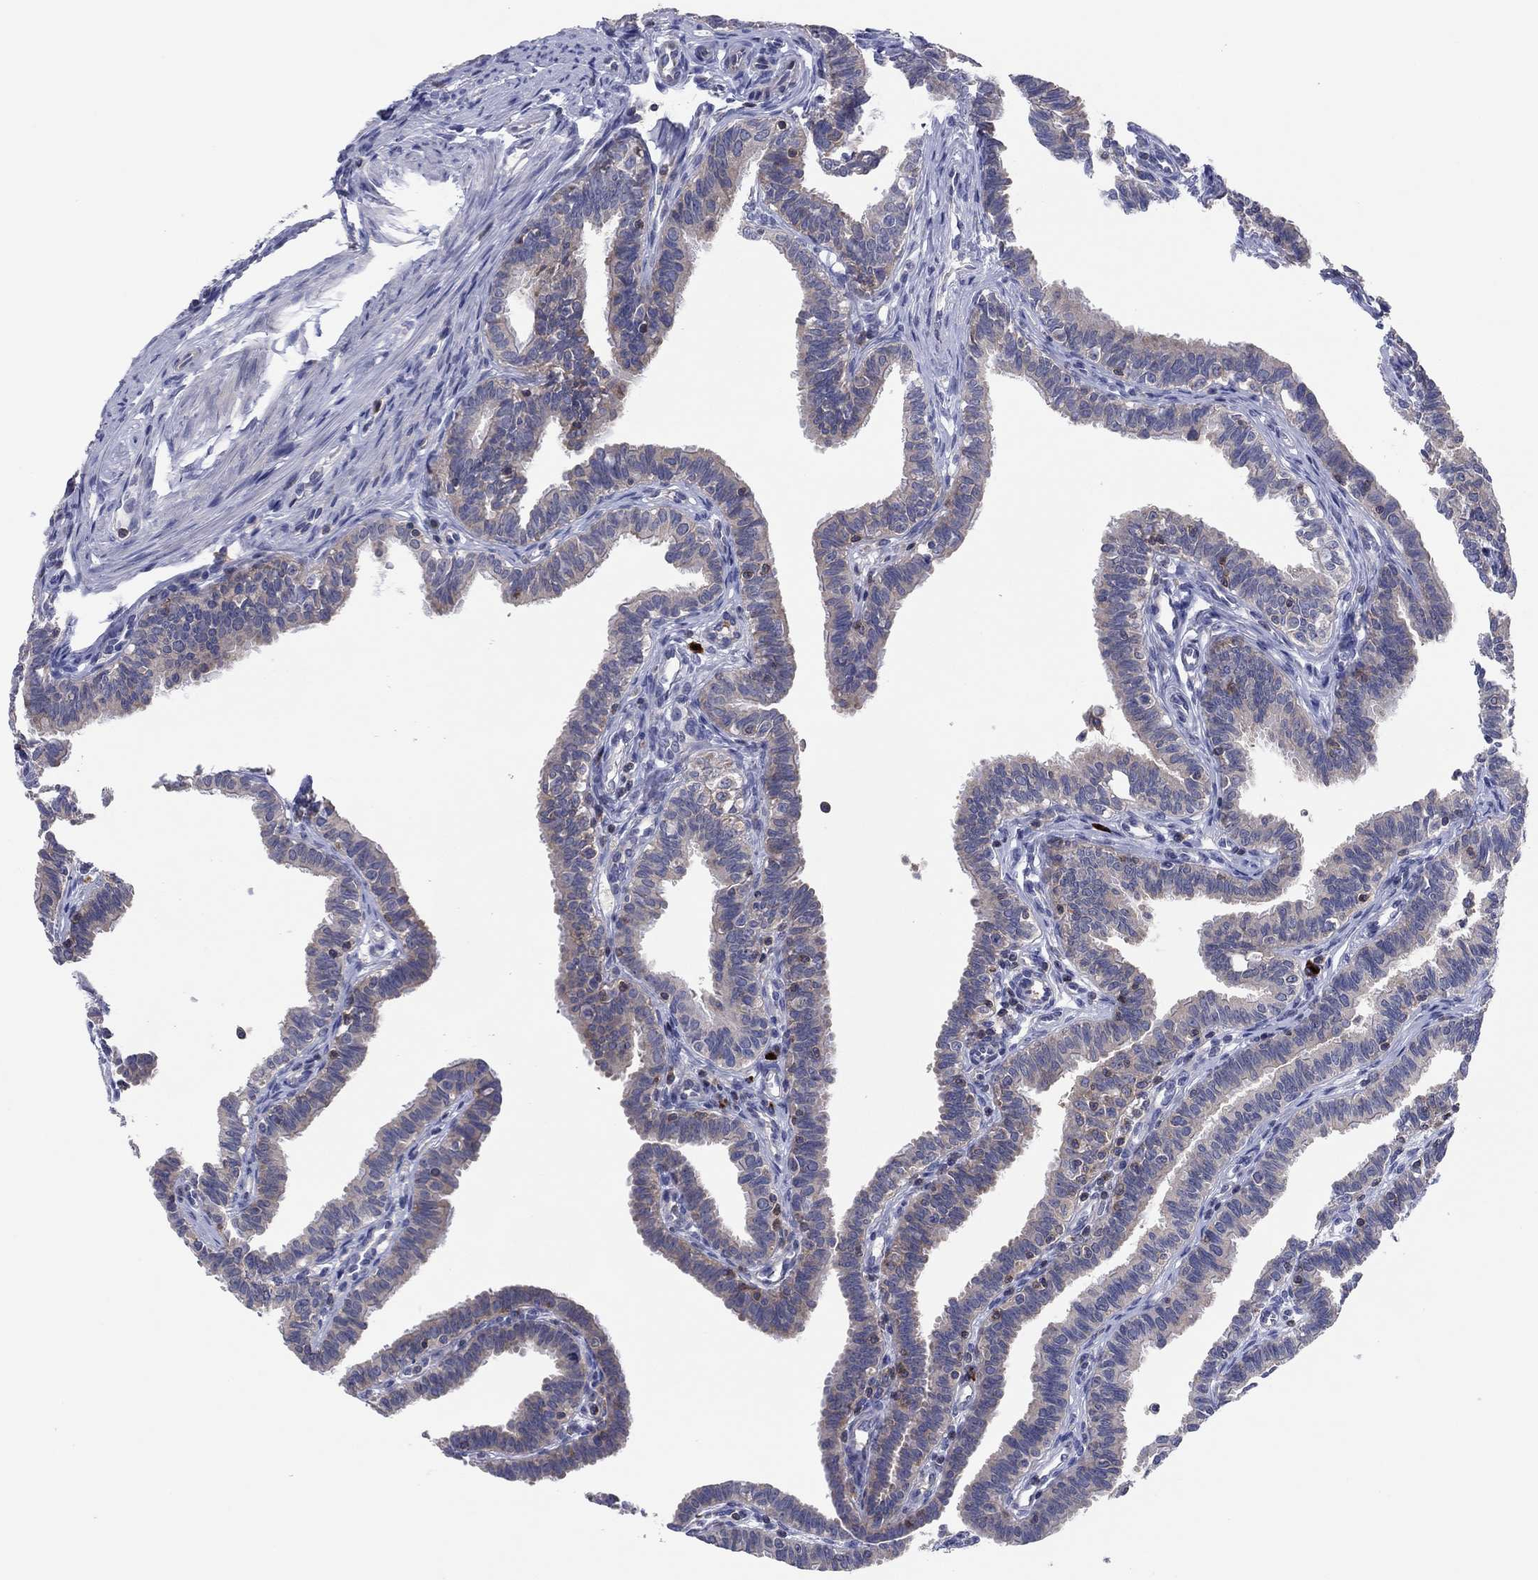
{"staining": {"intensity": "weak", "quantity": "25%-75%", "location": "cytoplasmic/membranous"}, "tissue": "fallopian tube", "cell_type": "Glandular cells", "image_type": "normal", "snomed": [{"axis": "morphology", "description": "Normal tissue, NOS"}, {"axis": "topography", "description": "Fallopian tube"}], "caption": "Immunohistochemistry (IHC) (DAB (3,3'-diaminobenzidine)) staining of unremarkable fallopian tube exhibits weak cytoplasmic/membranous protein positivity in about 25%-75% of glandular cells.", "gene": "PVR", "patient": {"sex": "female", "age": 36}}